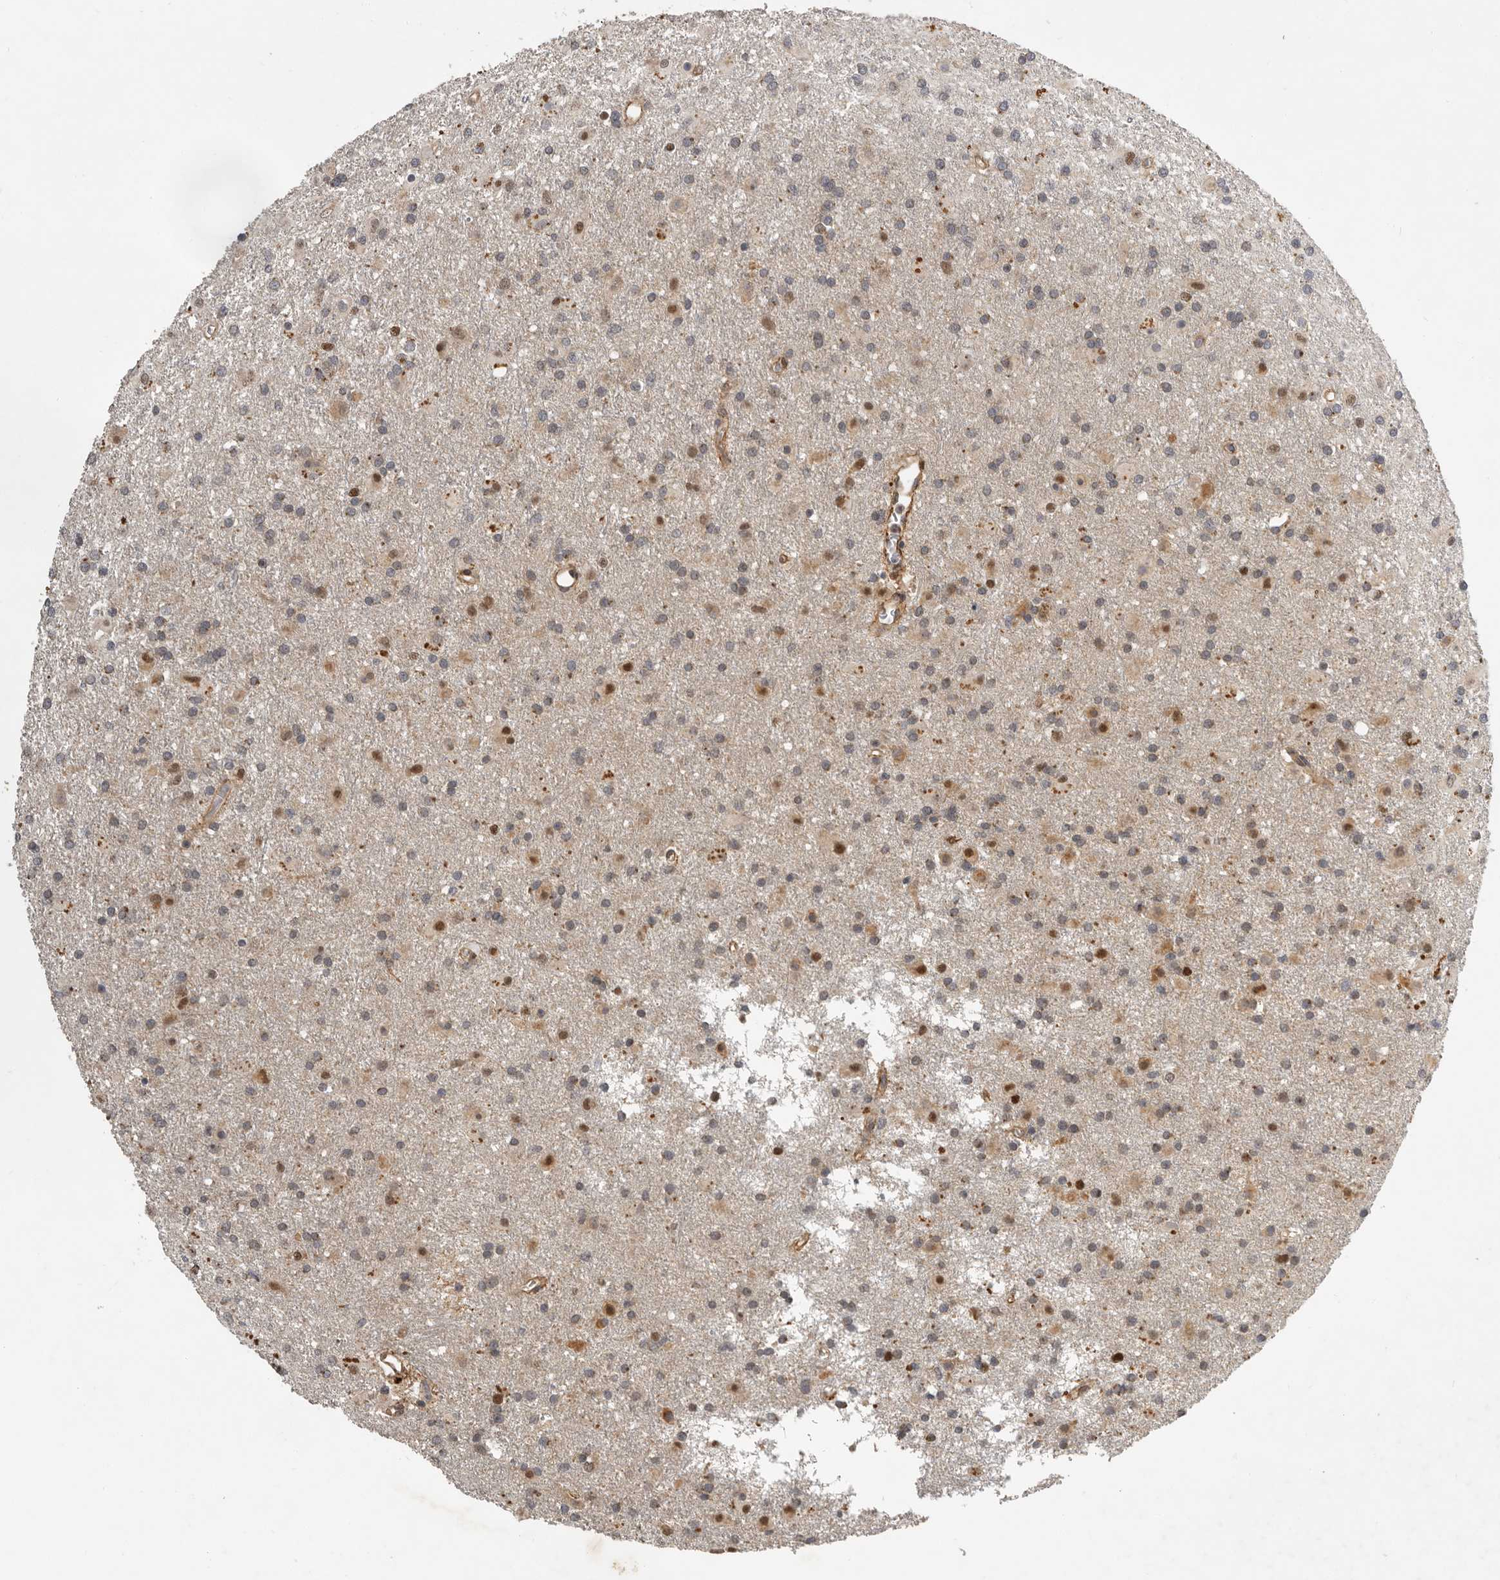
{"staining": {"intensity": "moderate", "quantity": "<25%", "location": "cytoplasmic/membranous,nuclear"}, "tissue": "glioma", "cell_type": "Tumor cells", "image_type": "cancer", "snomed": [{"axis": "morphology", "description": "Glioma, malignant, Low grade"}, {"axis": "topography", "description": "Brain"}], "caption": "Immunohistochemical staining of human low-grade glioma (malignant) reveals low levels of moderate cytoplasmic/membranous and nuclear protein staining in about <25% of tumor cells.", "gene": "RNF157", "patient": {"sex": "male", "age": 65}}